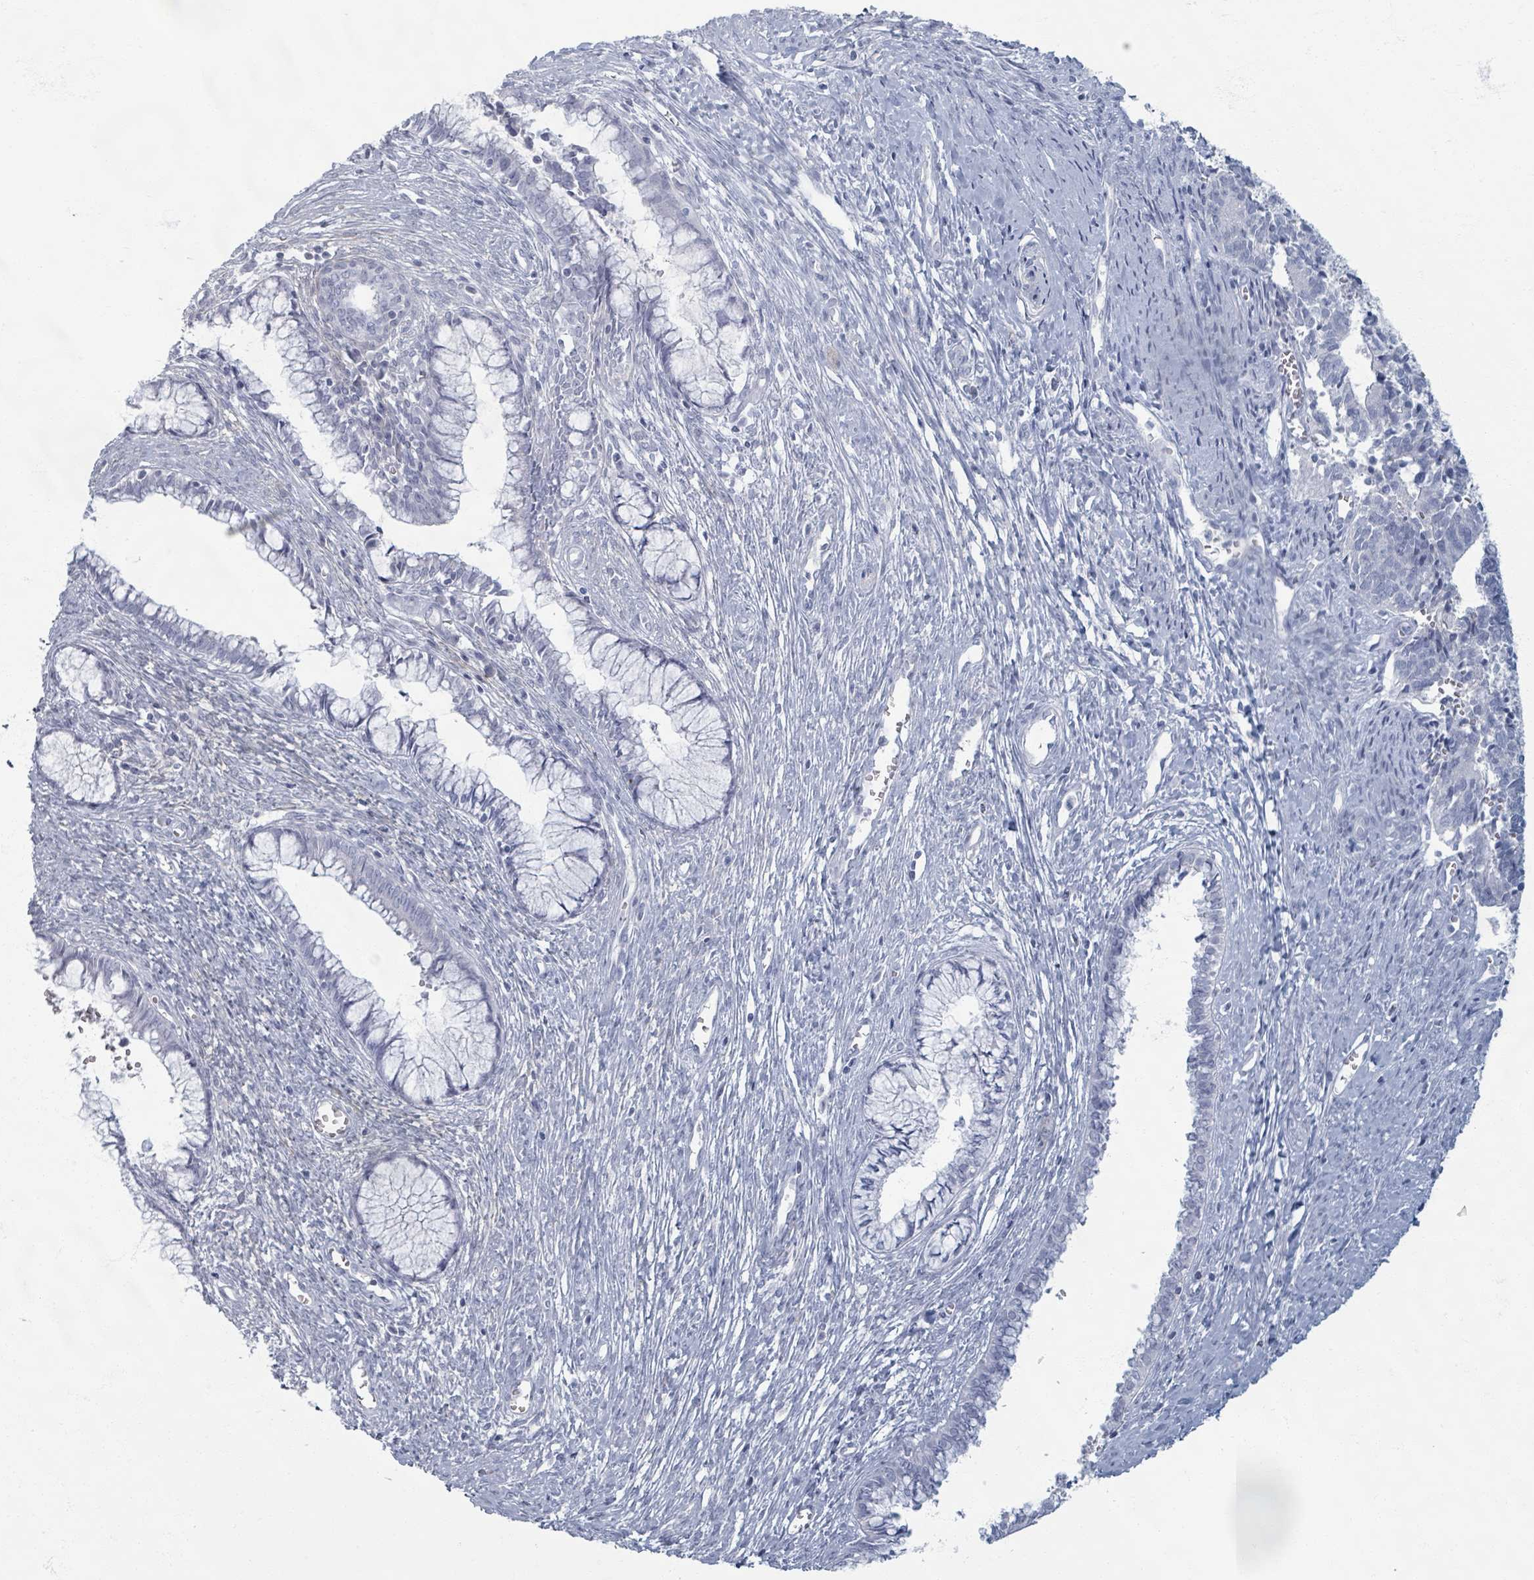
{"staining": {"intensity": "negative", "quantity": "none", "location": "none"}, "tissue": "cervical cancer", "cell_type": "Tumor cells", "image_type": "cancer", "snomed": [{"axis": "morphology", "description": "Adenocarcinoma, NOS"}, {"axis": "topography", "description": "Cervix"}], "caption": "IHC image of neoplastic tissue: adenocarcinoma (cervical) stained with DAB (3,3'-diaminobenzidine) reveals no significant protein staining in tumor cells.", "gene": "TAS2R1", "patient": {"sex": "female", "age": 44}}